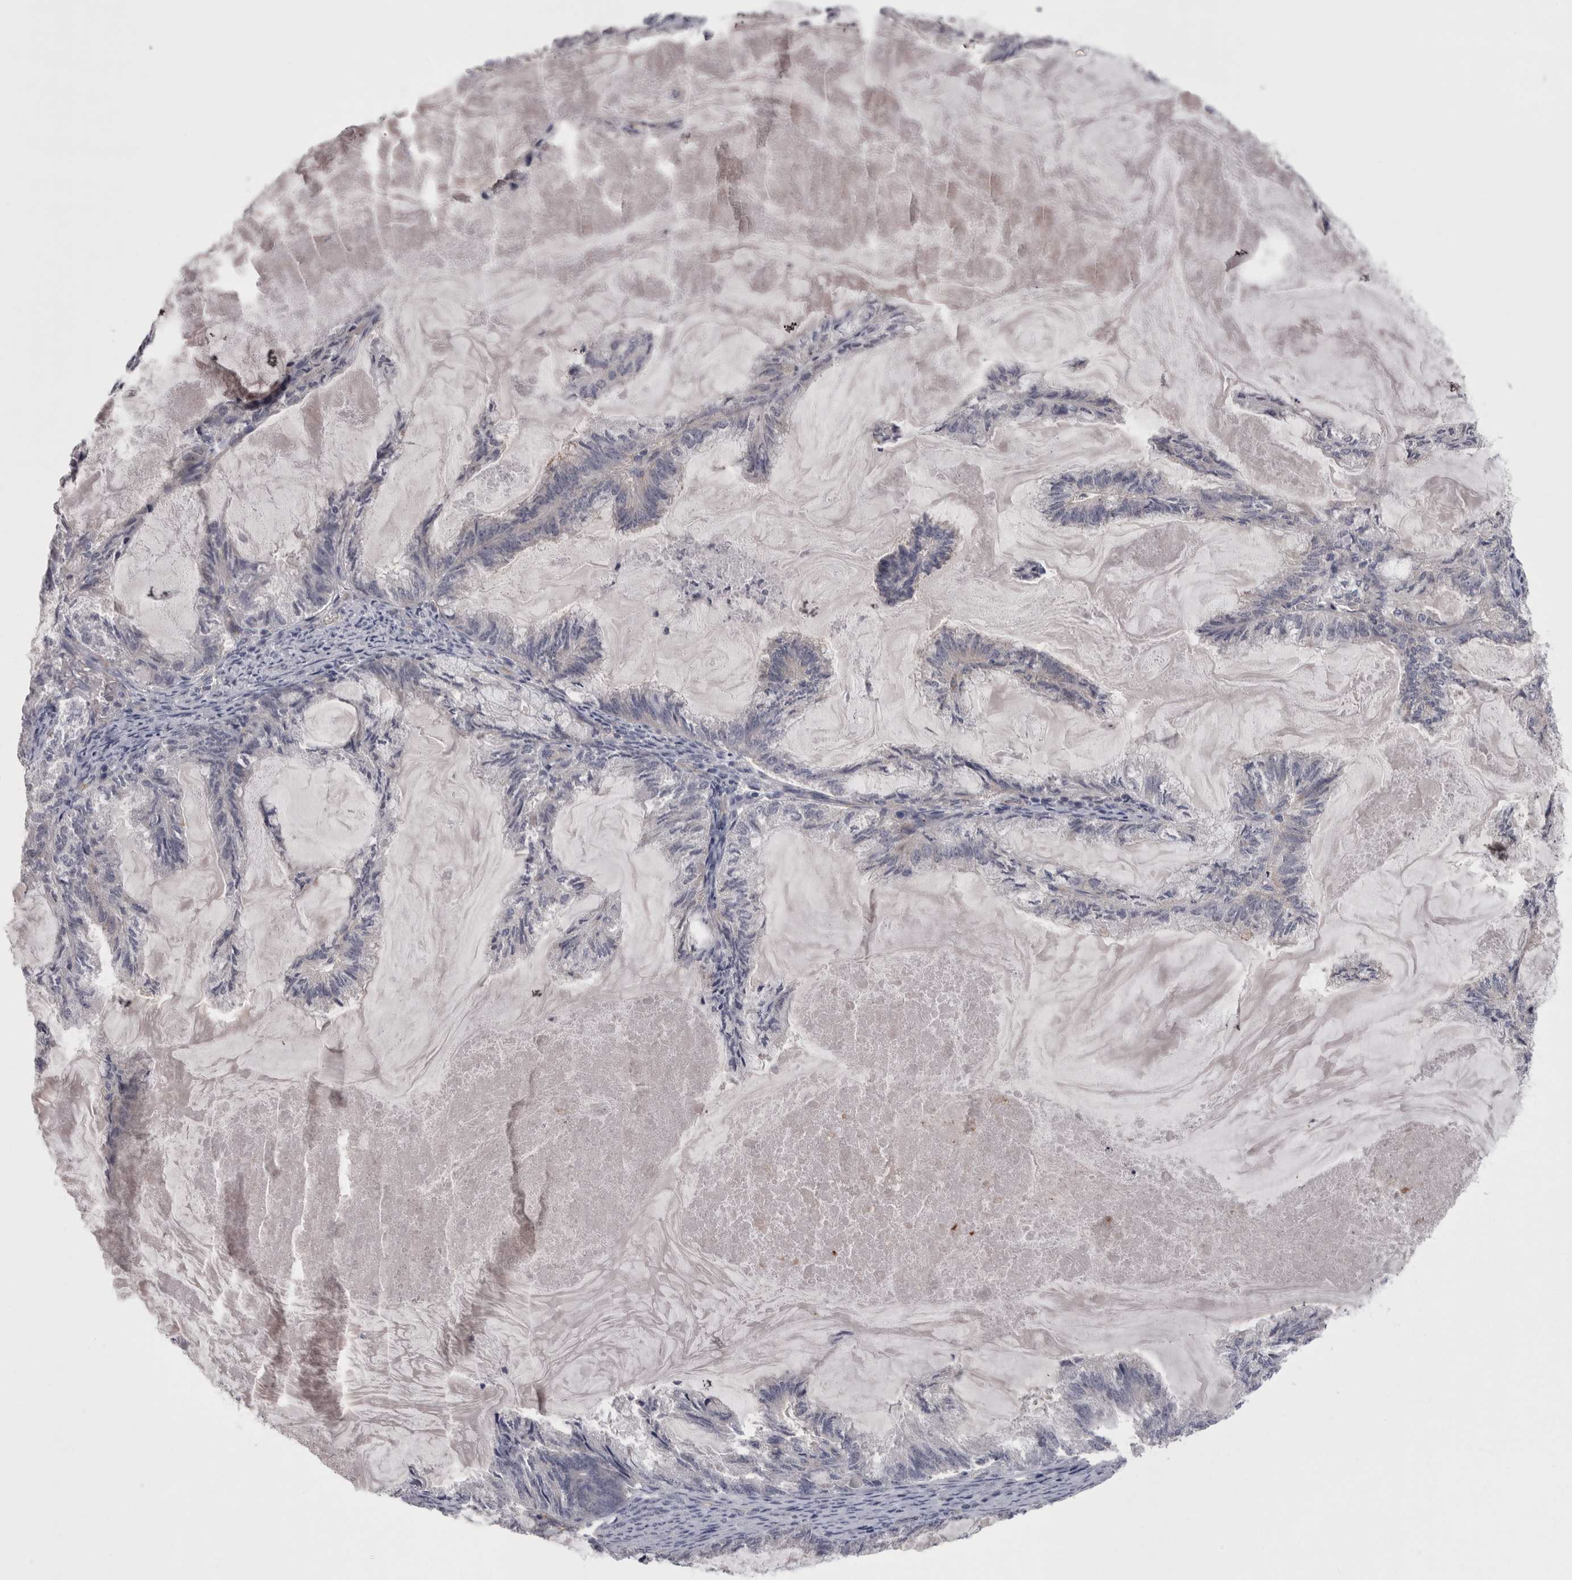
{"staining": {"intensity": "negative", "quantity": "none", "location": "none"}, "tissue": "endometrial cancer", "cell_type": "Tumor cells", "image_type": "cancer", "snomed": [{"axis": "morphology", "description": "Adenocarcinoma, NOS"}, {"axis": "topography", "description": "Endometrium"}], "caption": "Human adenocarcinoma (endometrial) stained for a protein using IHC displays no staining in tumor cells.", "gene": "LYZL6", "patient": {"sex": "female", "age": 86}}